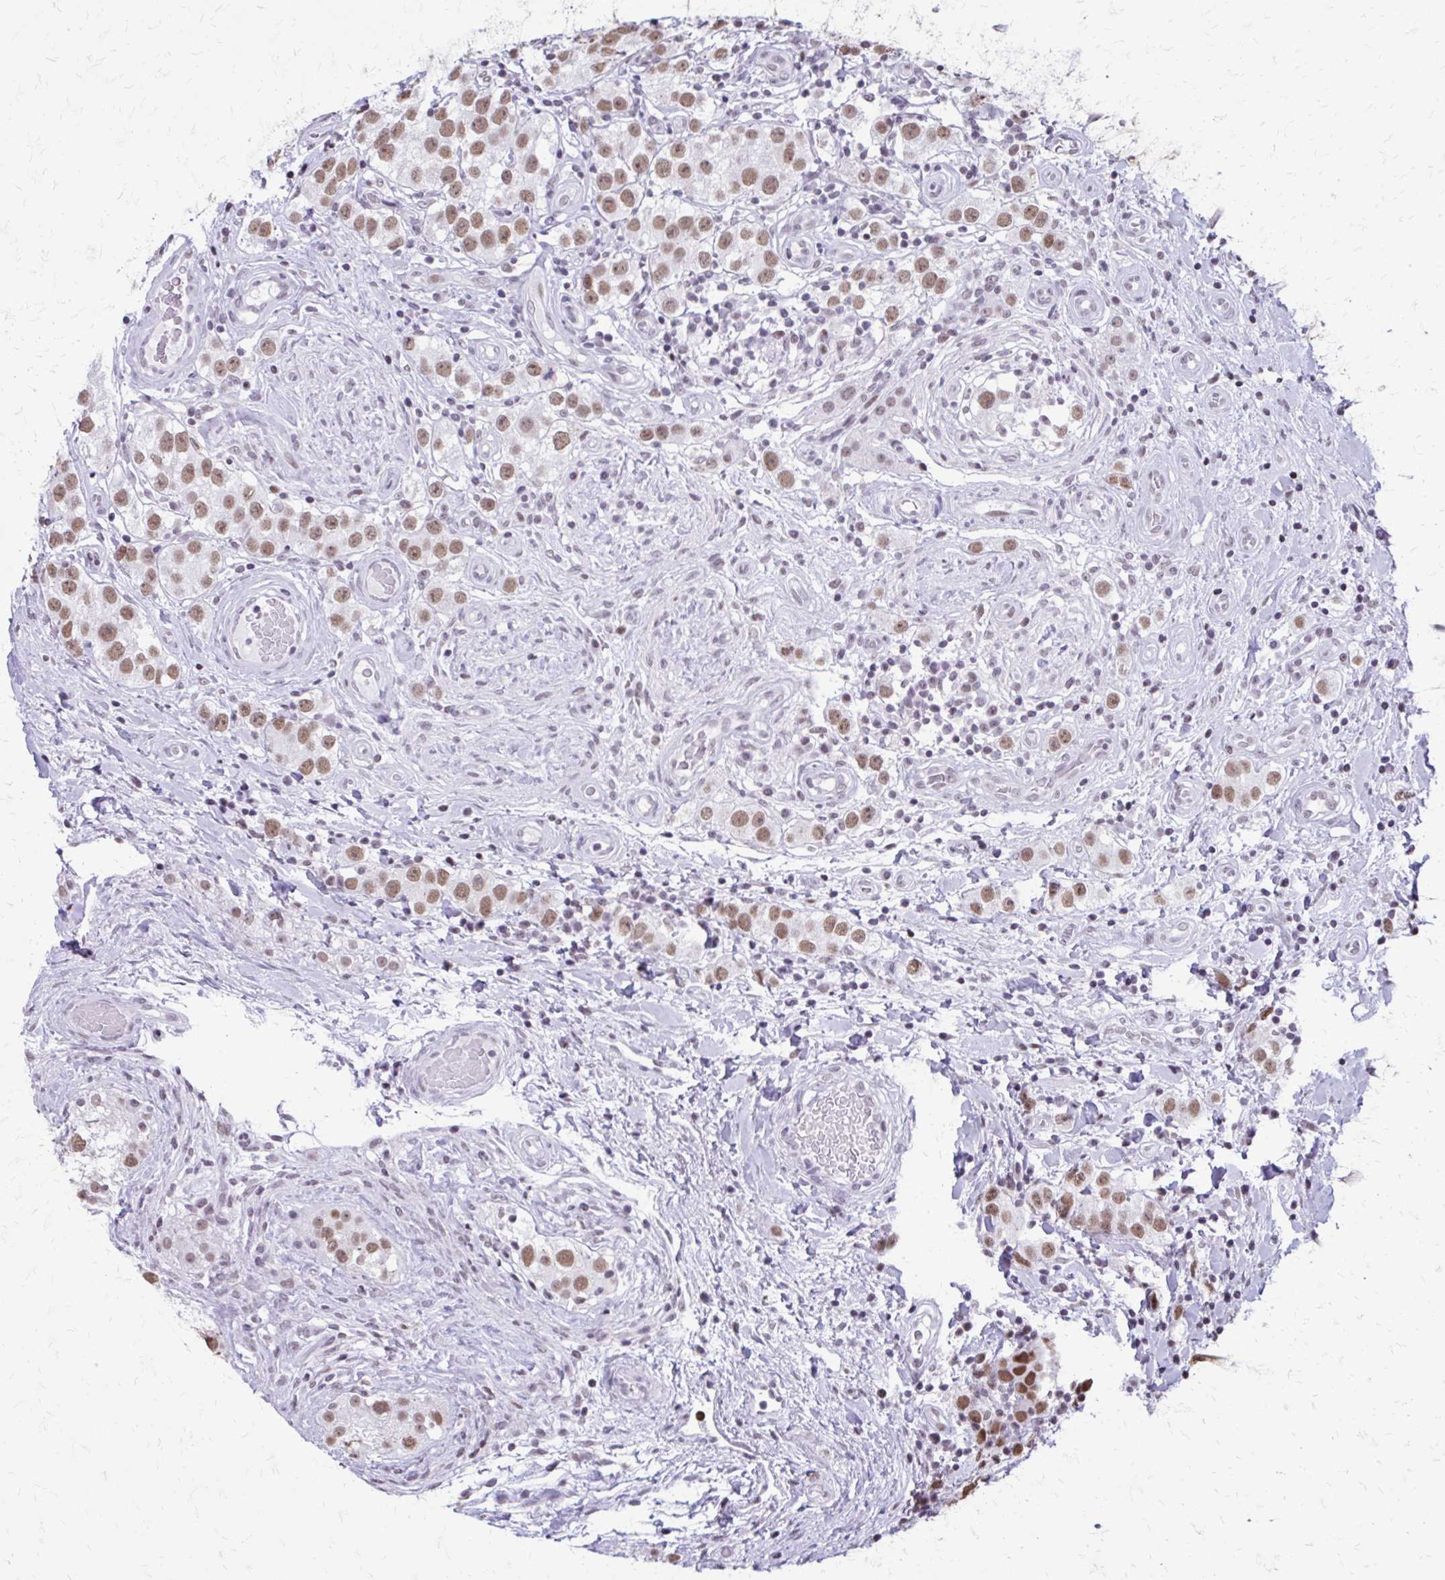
{"staining": {"intensity": "moderate", "quantity": "25%-75%", "location": "nuclear"}, "tissue": "testis cancer", "cell_type": "Tumor cells", "image_type": "cancer", "snomed": [{"axis": "morphology", "description": "Seminoma, NOS"}, {"axis": "topography", "description": "Testis"}], "caption": "Testis seminoma tissue displays moderate nuclear expression in about 25%-75% of tumor cells The protein of interest is stained brown, and the nuclei are stained in blue (DAB IHC with brightfield microscopy, high magnification).", "gene": "SS18", "patient": {"sex": "male", "age": 34}}